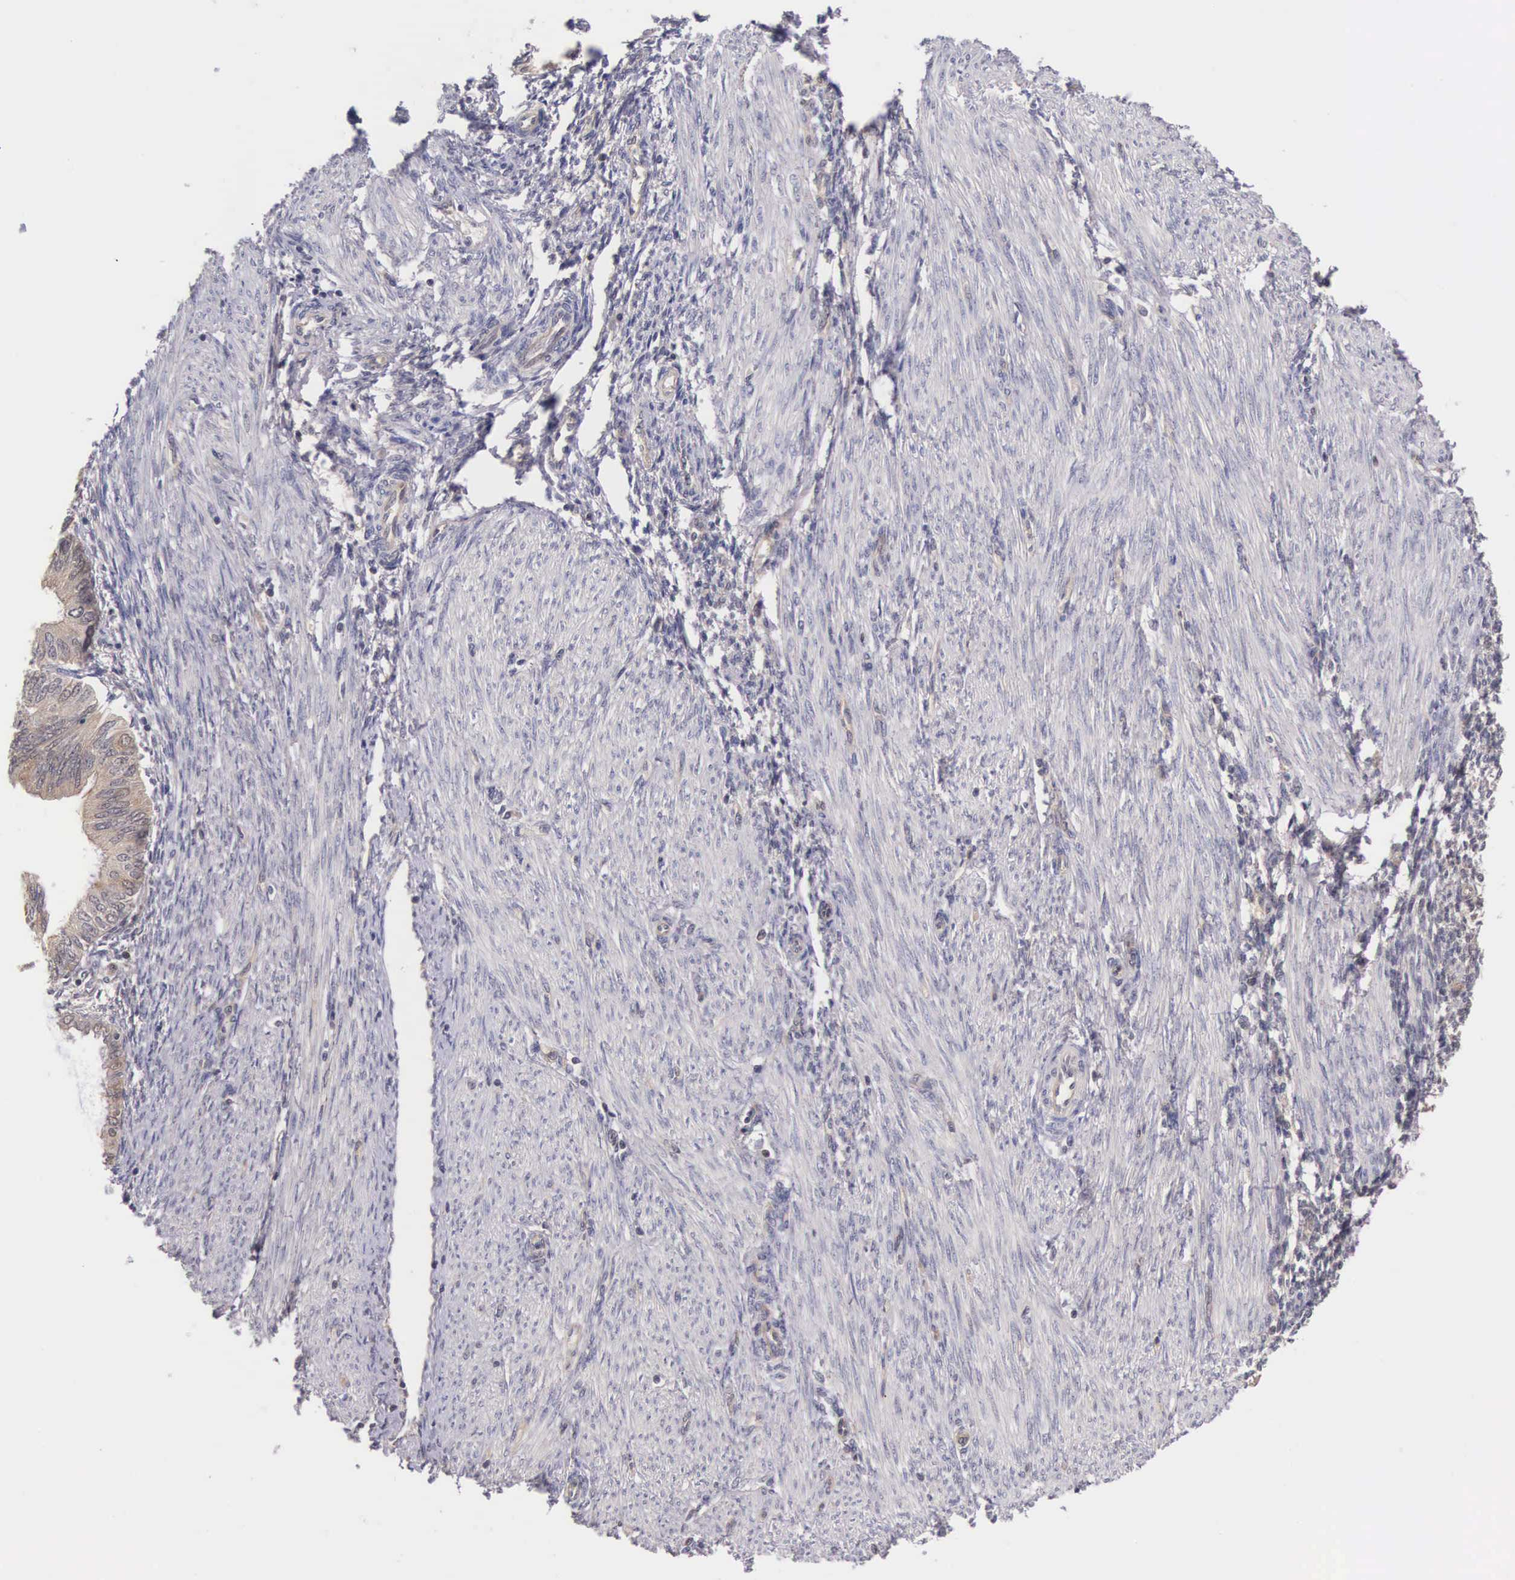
{"staining": {"intensity": "moderate", "quantity": "25%-75%", "location": "cytoplasmic/membranous"}, "tissue": "endometrial cancer", "cell_type": "Tumor cells", "image_type": "cancer", "snomed": [{"axis": "morphology", "description": "Adenocarcinoma, NOS"}, {"axis": "topography", "description": "Endometrium"}], "caption": "Immunohistochemical staining of endometrial cancer displays medium levels of moderate cytoplasmic/membranous protein expression in approximately 25%-75% of tumor cells. The staining was performed using DAB (3,3'-diaminobenzidine), with brown indicating positive protein expression. Nuclei are stained blue with hematoxylin.", "gene": "IGBP1", "patient": {"sex": "female", "age": 51}}